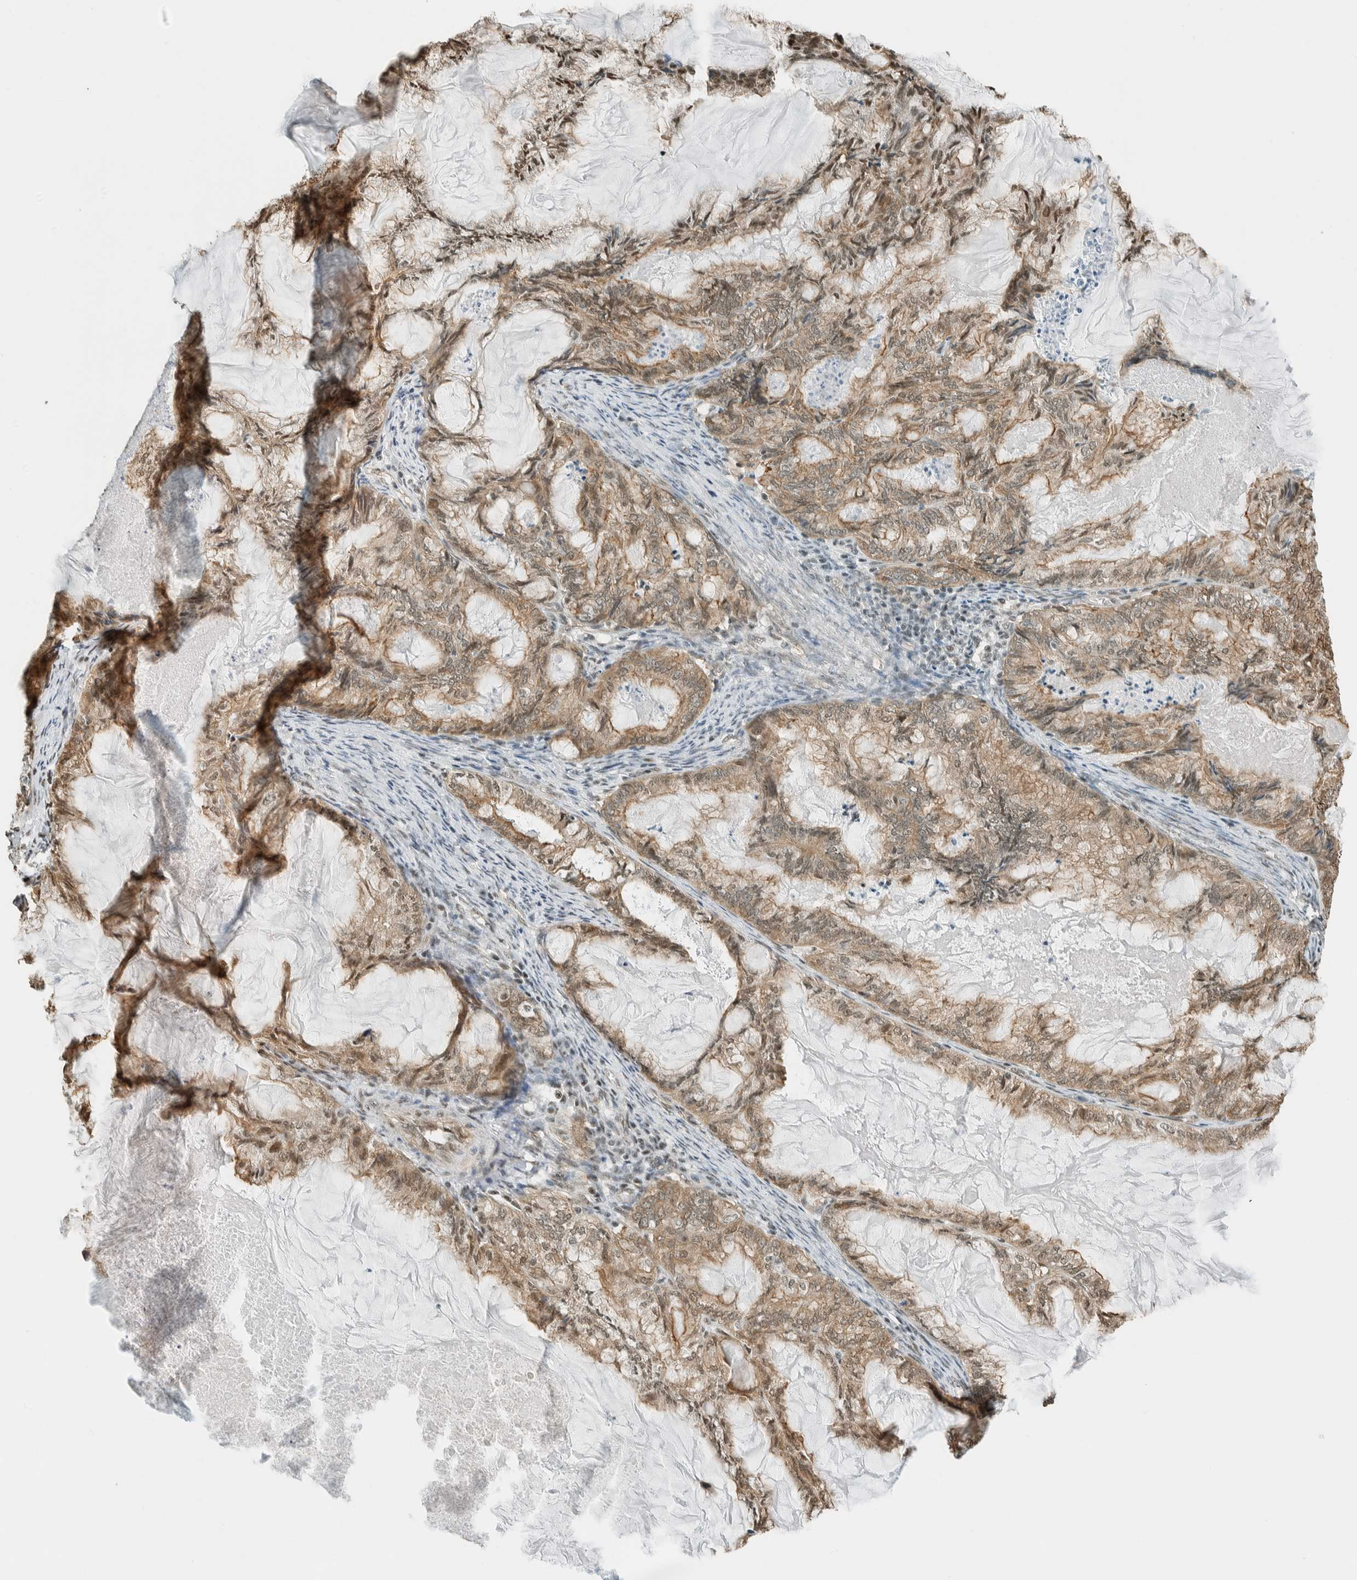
{"staining": {"intensity": "weak", "quantity": ">75%", "location": "cytoplasmic/membranous,nuclear"}, "tissue": "endometrial cancer", "cell_type": "Tumor cells", "image_type": "cancer", "snomed": [{"axis": "morphology", "description": "Adenocarcinoma, NOS"}, {"axis": "topography", "description": "Endometrium"}], "caption": "There is low levels of weak cytoplasmic/membranous and nuclear expression in tumor cells of endometrial cancer, as demonstrated by immunohistochemical staining (brown color).", "gene": "NIBAN2", "patient": {"sex": "female", "age": 86}}